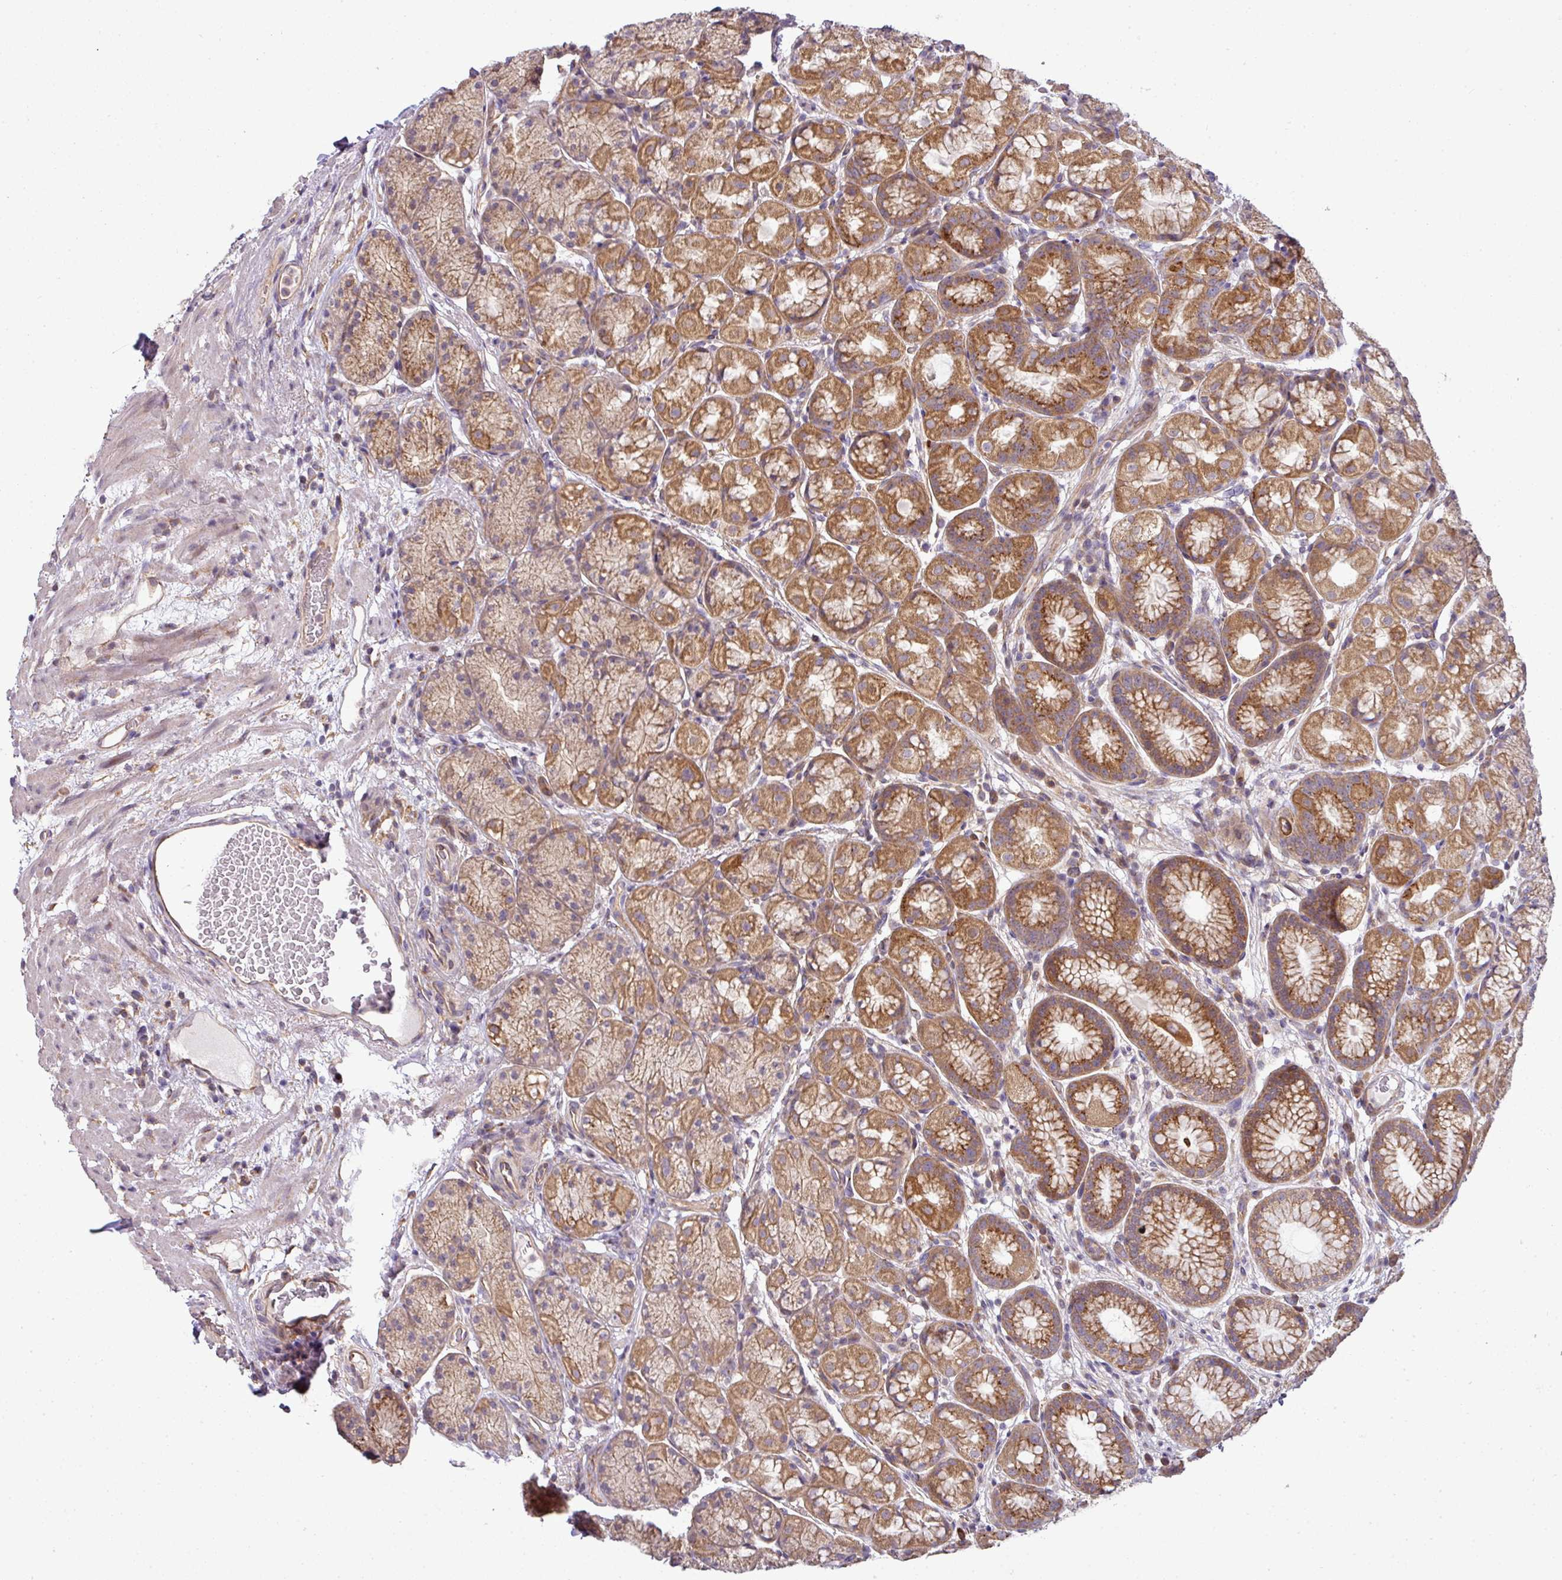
{"staining": {"intensity": "strong", "quantity": ">75%", "location": "cytoplasmic/membranous"}, "tissue": "stomach", "cell_type": "Glandular cells", "image_type": "normal", "snomed": [{"axis": "morphology", "description": "Normal tissue, NOS"}, {"axis": "topography", "description": "Stomach"}], "caption": "This is an image of immunohistochemistry staining of normal stomach, which shows strong positivity in the cytoplasmic/membranous of glandular cells.", "gene": "TIMMDC1", "patient": {"sex": "male", "age": 63}}